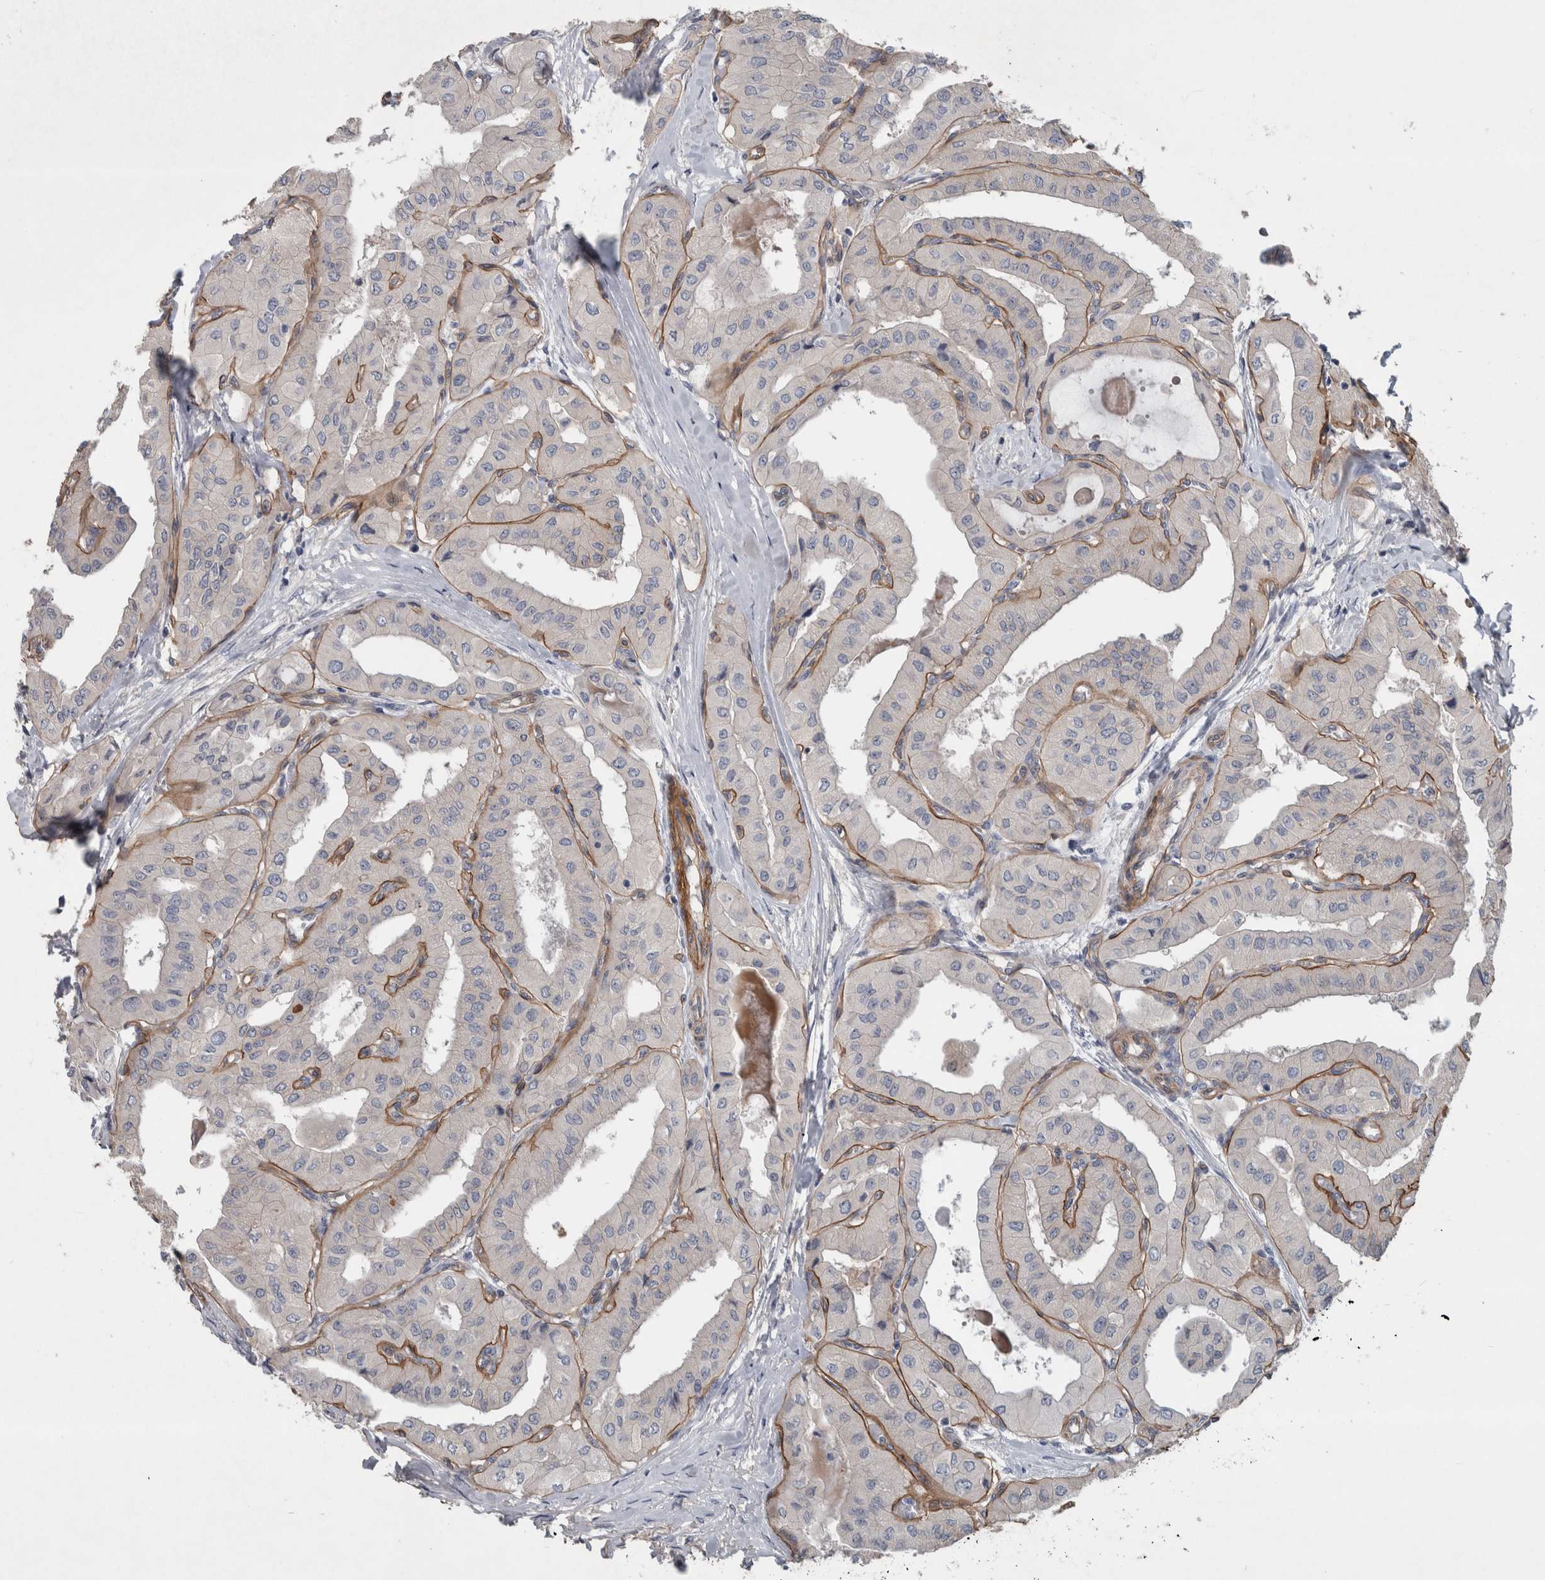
{"staining": {"intensity": "negative", "quantity": "none", "location": "none"}, "tissue": "thyroid cancer", "cell_type": "Tumor cells", "image_type": "cancer", "snomed": [{"axis": "morphology", "description": "Papillary adenocarcinoma, NOS"}, {"axis": "topography", "description": "Thyroid gland"}], "caption": "IHC image of thyroid papillary adenocarcinoma stained for a protein (brown), which shows no staining in tumor cells.", "gene": "BCAM", "patient": {"sex": "female", "age": 59}}